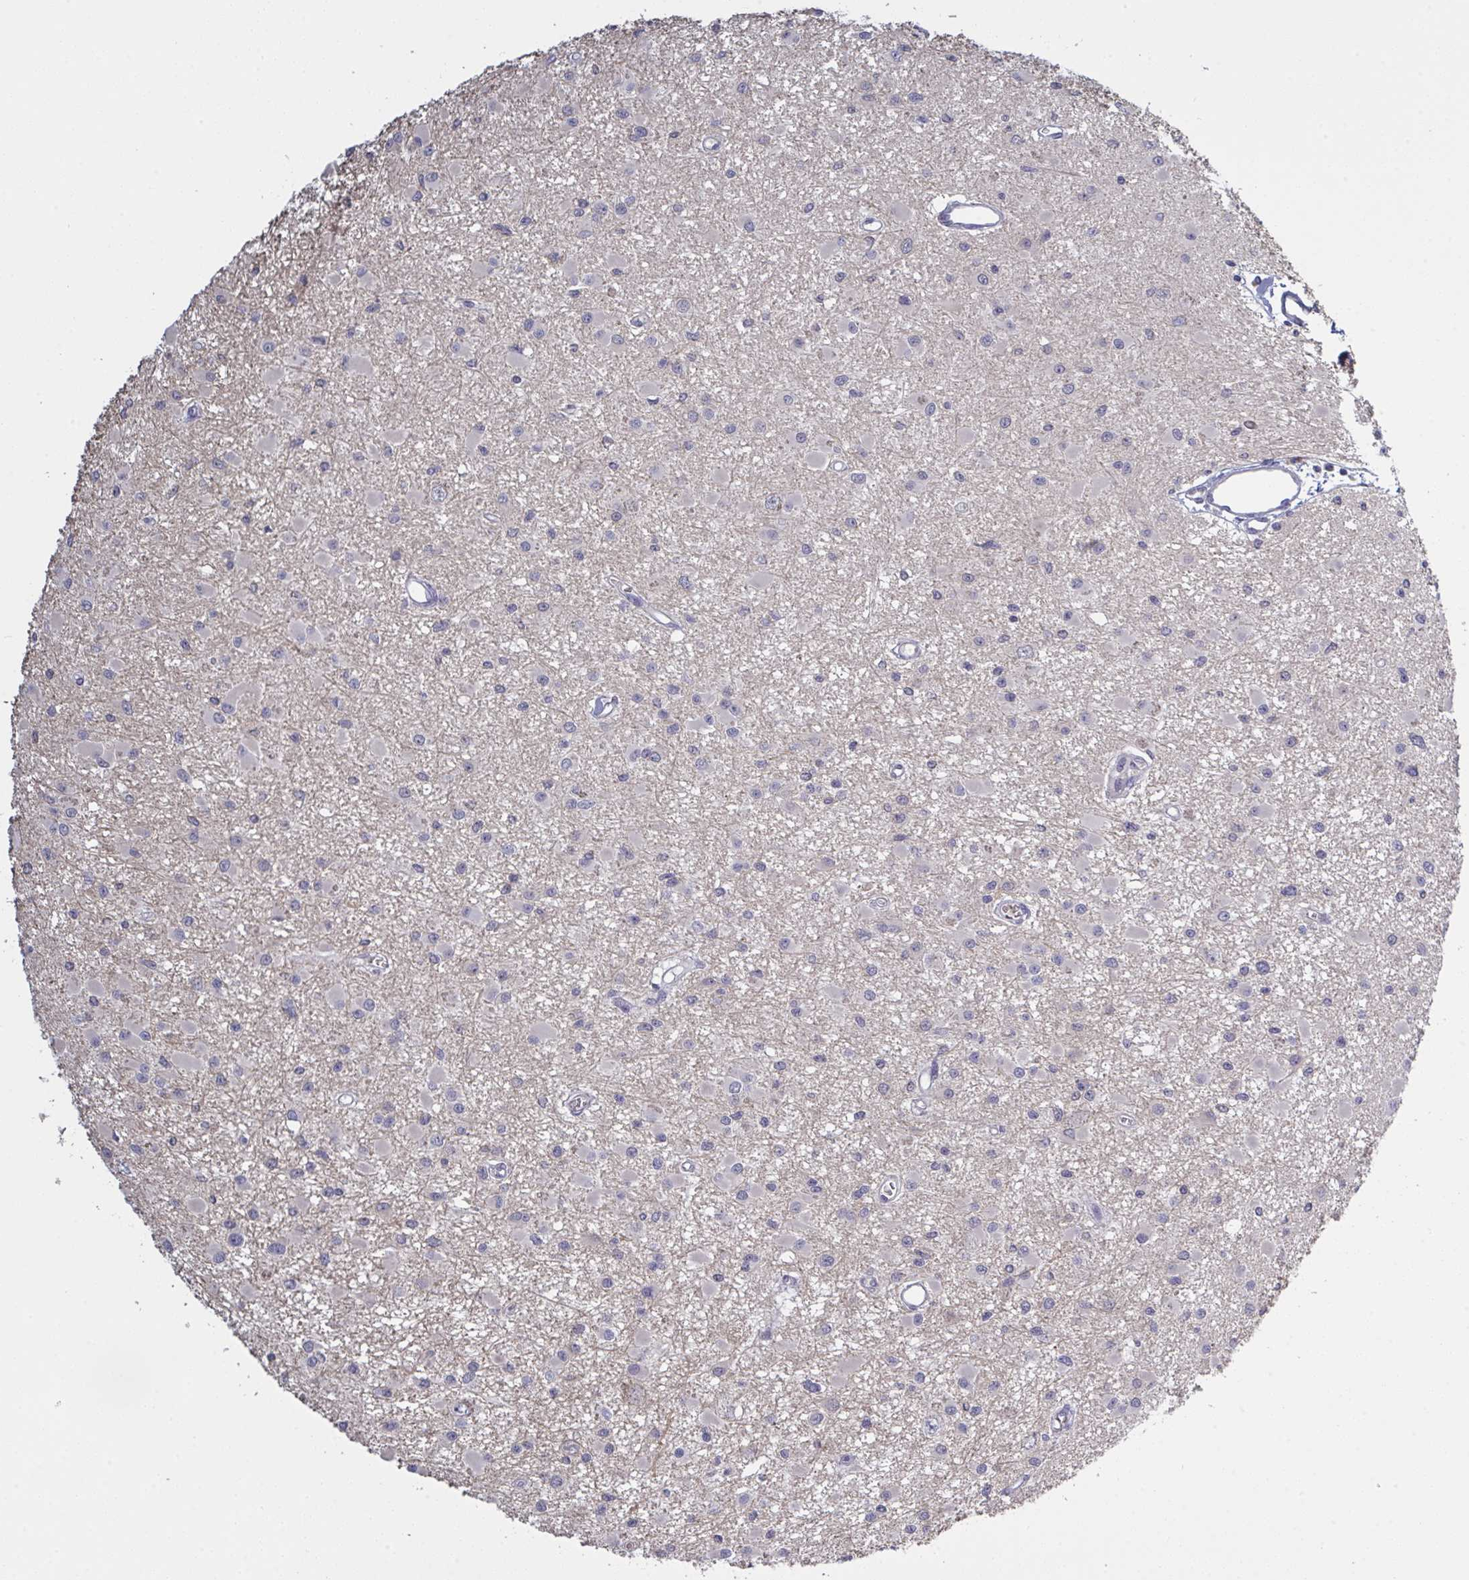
{"staining": {"intensity": "negative", "quantity": "none", "location": "none"}, "tissue": "glioma", "cell_type": "Tumor cells", "image_type": "cancer", "snomed": [{"axis": "morphology", "description": "Glioma, malignant, High grade"}, {"axis": "topography", "description": "Brain"}], "caption": "A high-resolution image shows immunohistochemistry (IHC) staining of glioma, which displays no significant expression in tumor cells.", "gene": "ZNF784", "patient": {"sex": "male", "age": 54}}